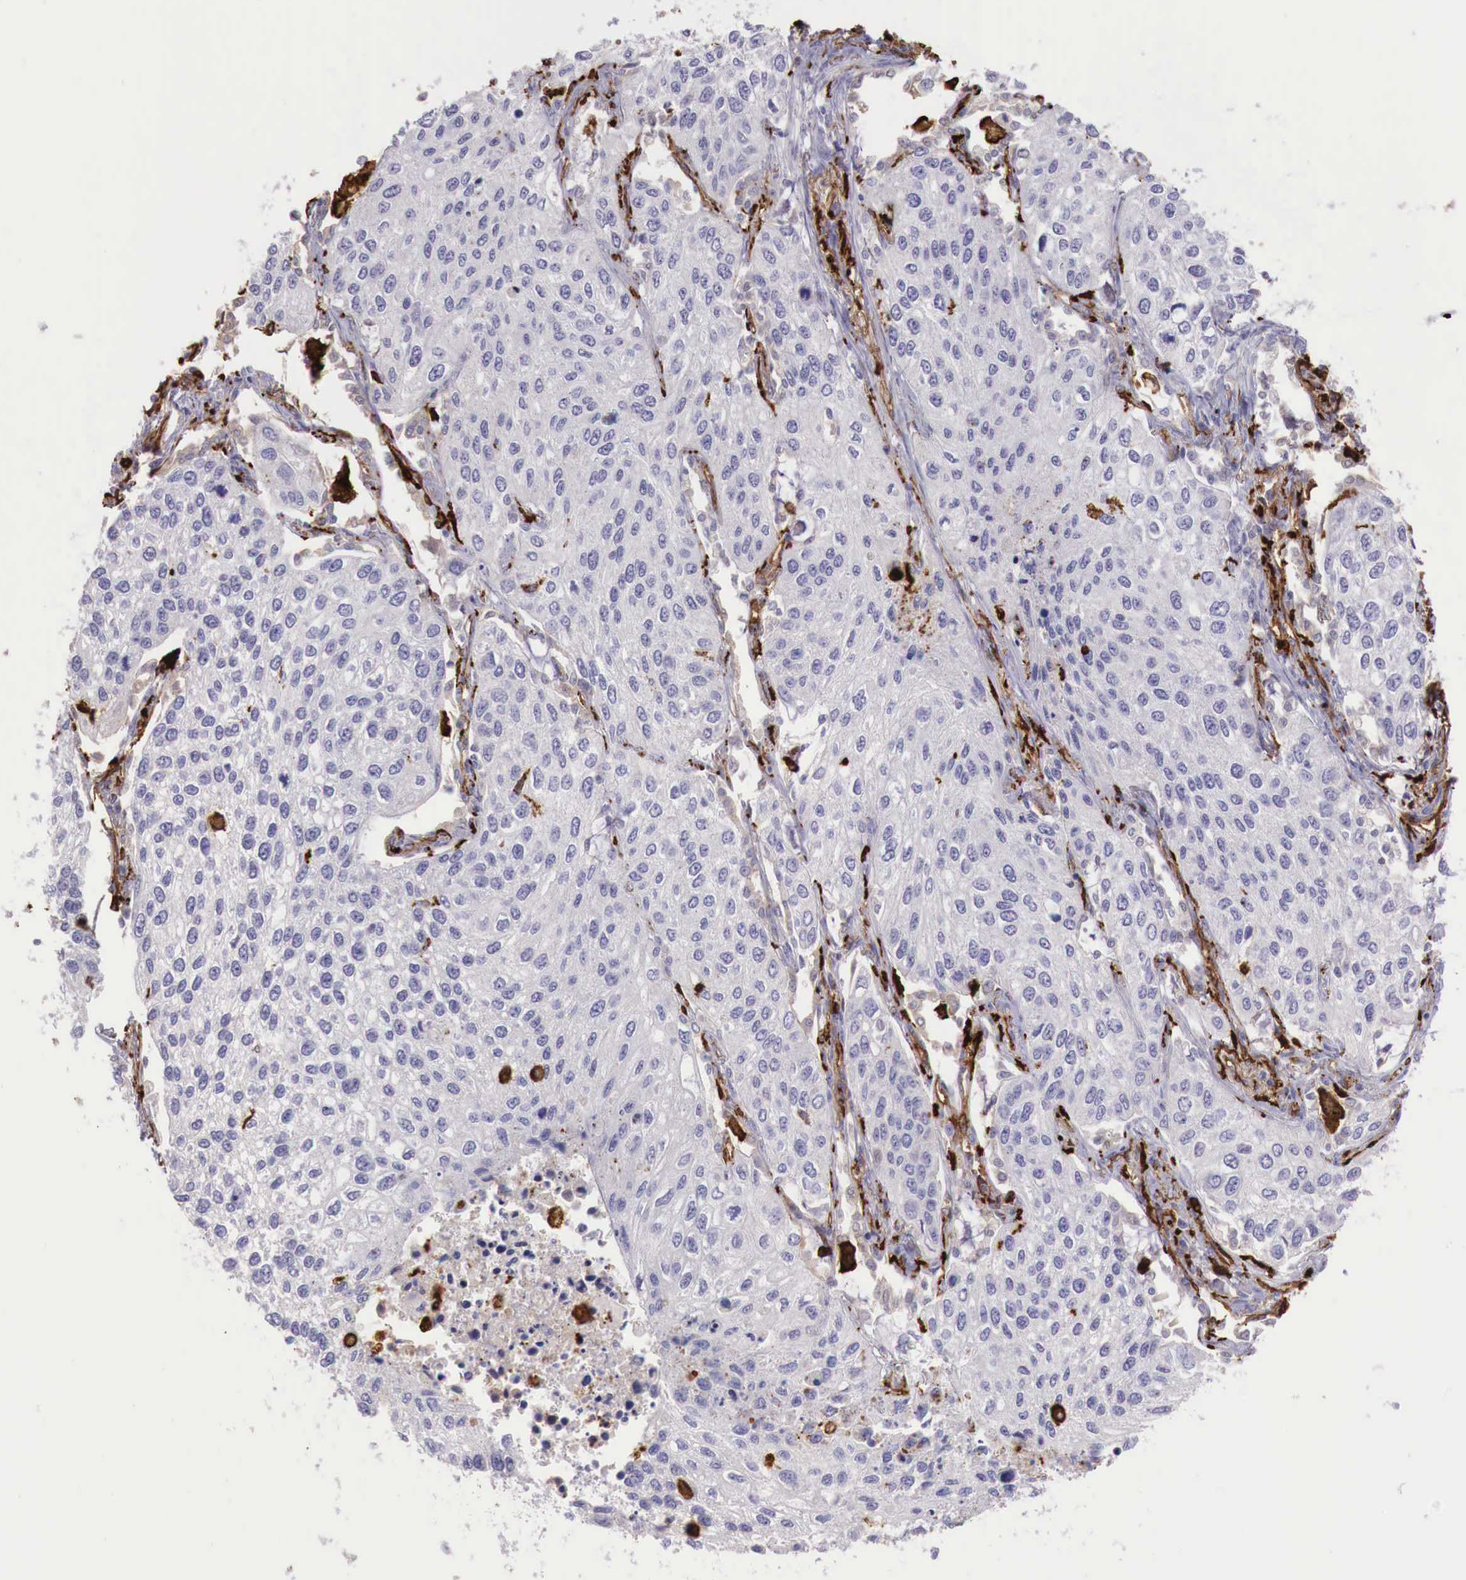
{"staining": {"intensity": "negative", "quantity": "none", "location": "none"}, "tissue": "lung cancer", "cell_type": "Tumor cells", "image_type": "cancer", "snomed": [{"axis": "morphology", "description": "Squamous cell carcinoma, NOS"}, {"axis": "topography", "description": "Lung"}], "caption": "Immunohistochemistry (IHC) of lung cancer (squamous cell carcinoma) shows no expression in tumor cells.", "gene": "MSR1", "patient": {"sex": "male", "age": 75}}